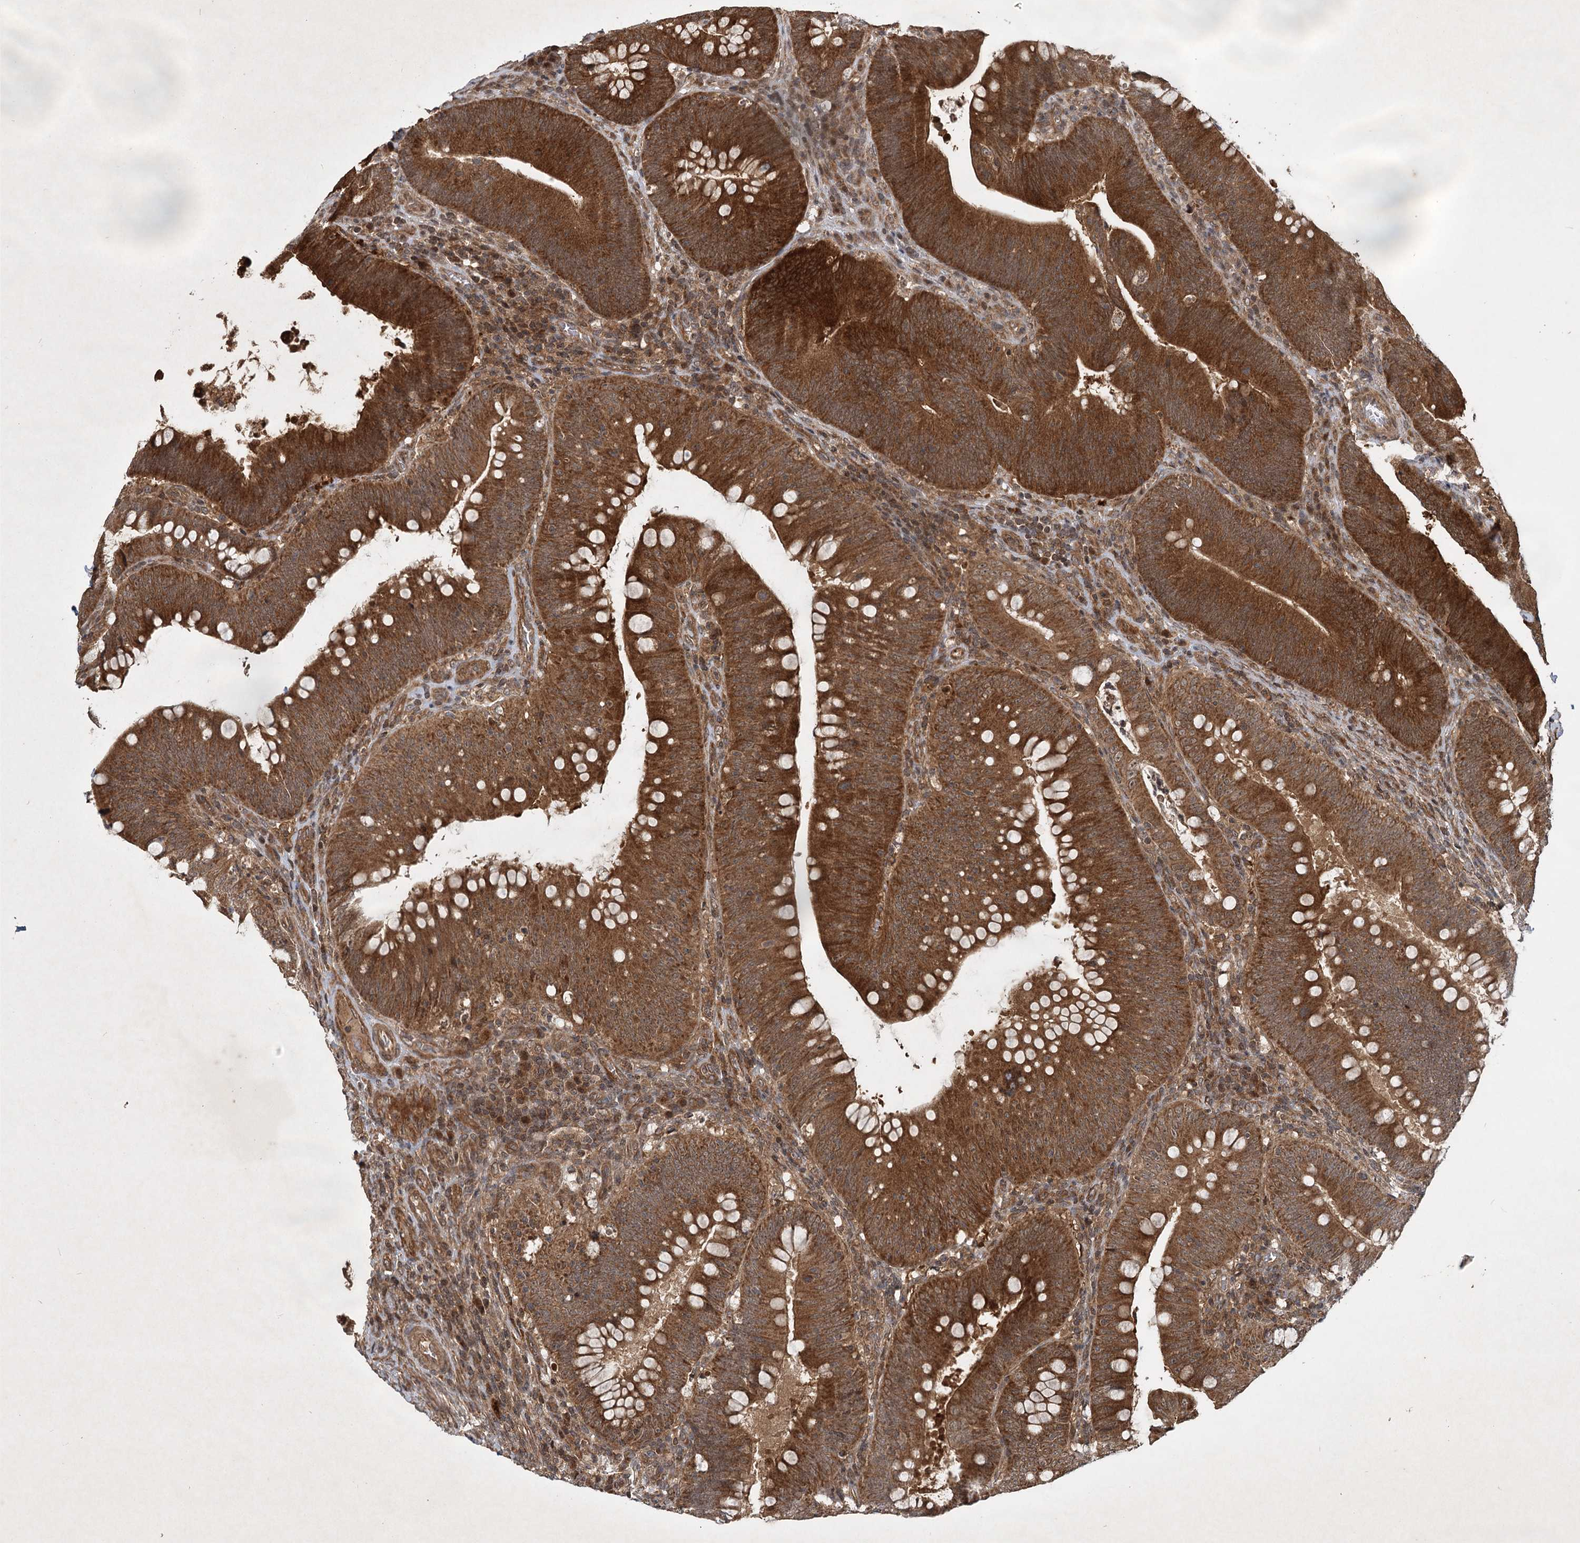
{"staining": {"intensity": "strong", "quantity": ">75%", "location": "cytoplasmic/membranous"}, "tissue": "colorectal cancer", "cell_type": "Tumor cells", "image_type": "cancer", "snomed": [{"axis": "morphology", "description": "Normal tissue, NOS"}, {"axis": "topography", "description": "Colon"}], "caption": "Immunohistochemistry (IHC) staining of colorectal cancer, which reveals high levels of strong cytoplasmic/membranous expression in about >75% of tumor cells indicating strong cytoplasmic/membranous protein expression. The staining was performed using DAB (3,3'-diaminobenzidine) (brown) for protein detection and nuclei were counterstained in hematoxylin (blue).", "gene": "INSIG2", "patient": {"sex": "female", "age": 82}}